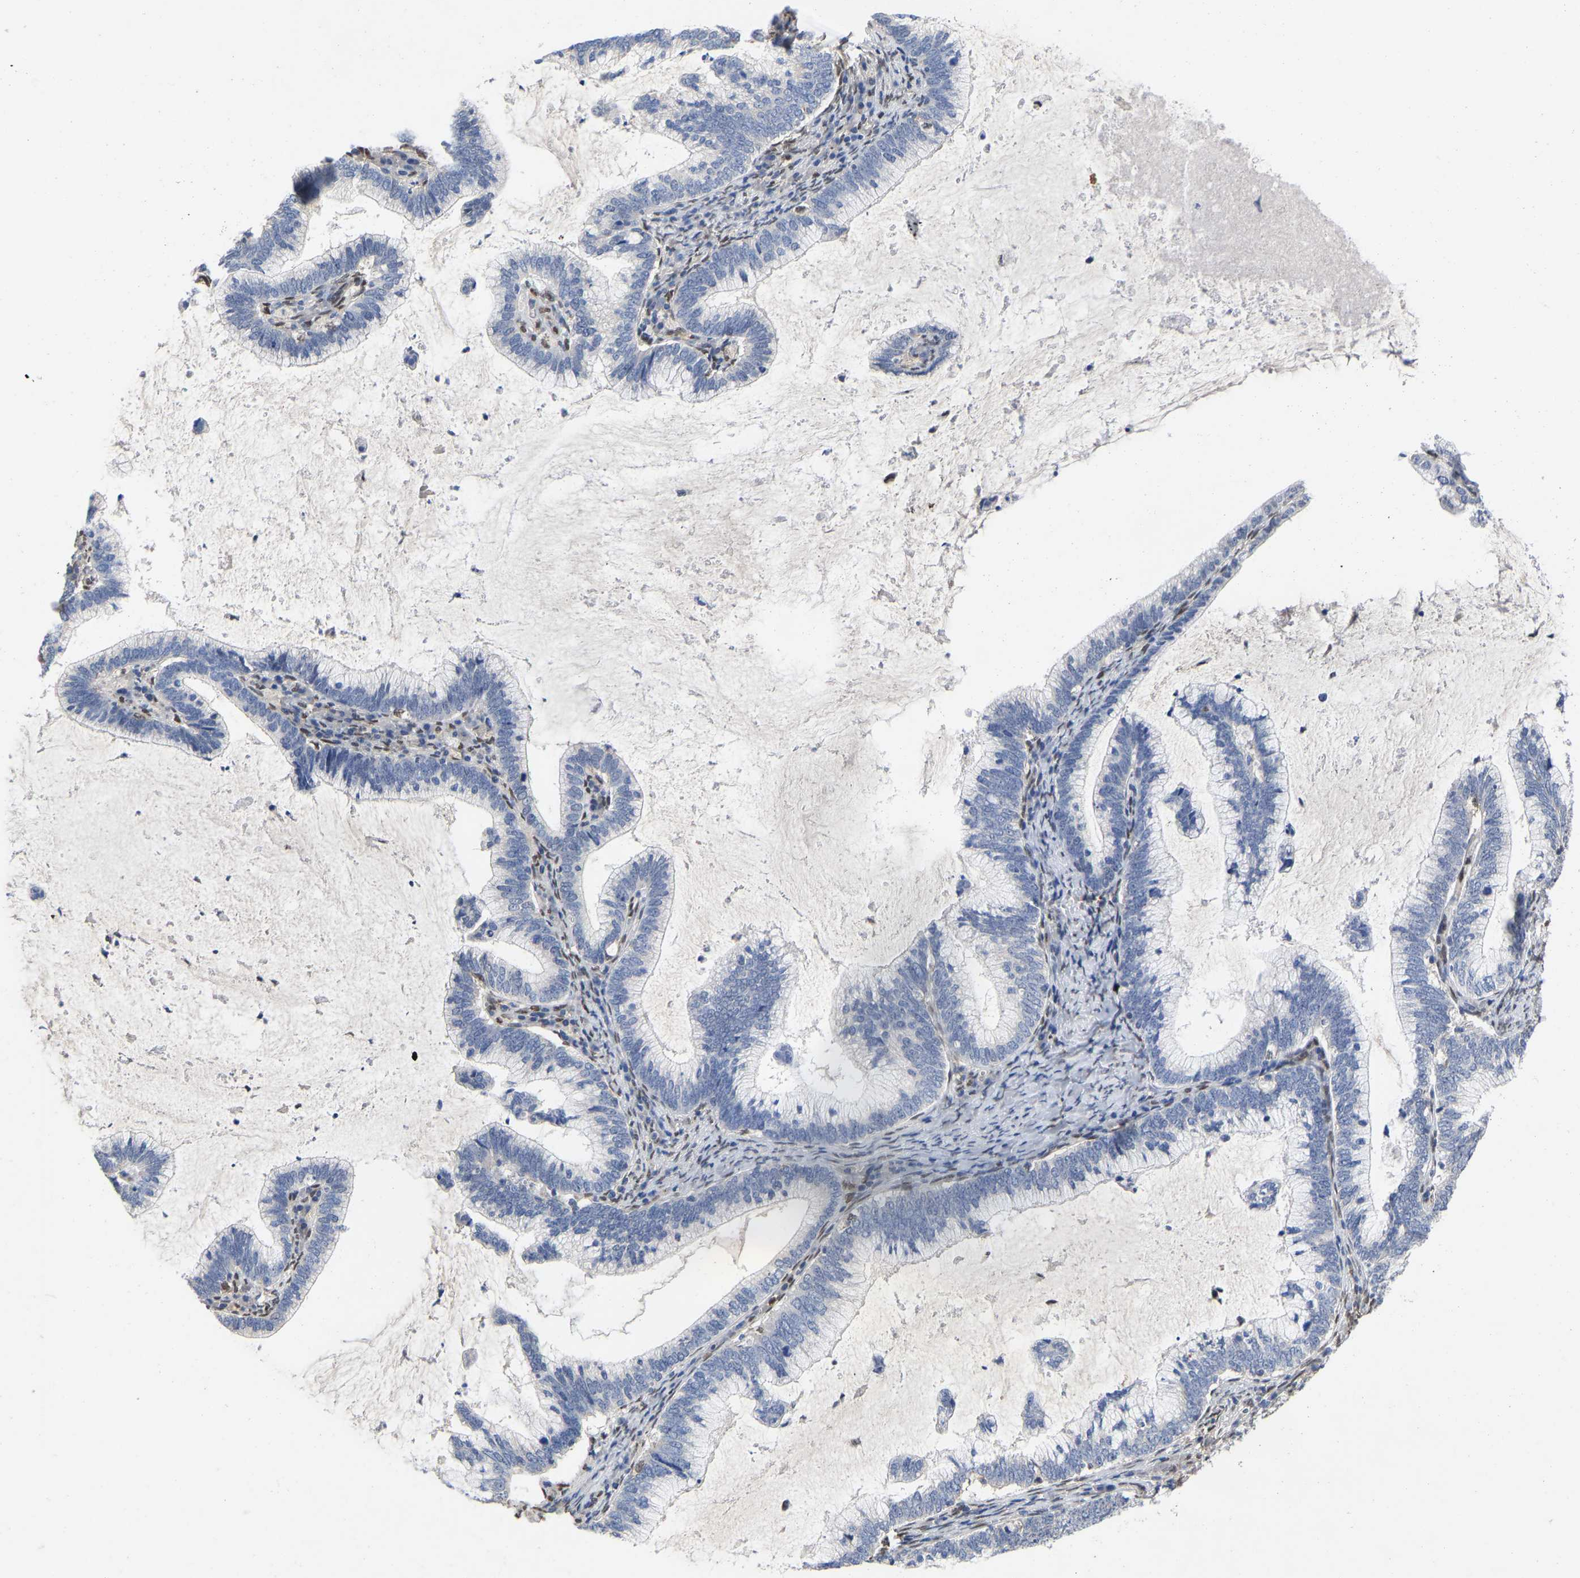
{"staining": {"intensity": "negative", "quantity": "none", "location": "none"}, "tissue": "cervical cancer", "cell_type": "Tumor cells", "image_type": "cancer", "snomed": [{"axis": "morphology", "description": "Adenocarcinoma, NOS"}, {"axis": "topography", "description": "Cervix"}], "caption": "Photomicrograph shows no protein positivity in tumor cells of cervical cancer (adenocarcinoma) tissue. Nuclei are stained in blue.", "gene": "QKI", "patient": {"sex": "female", "age": 36}}